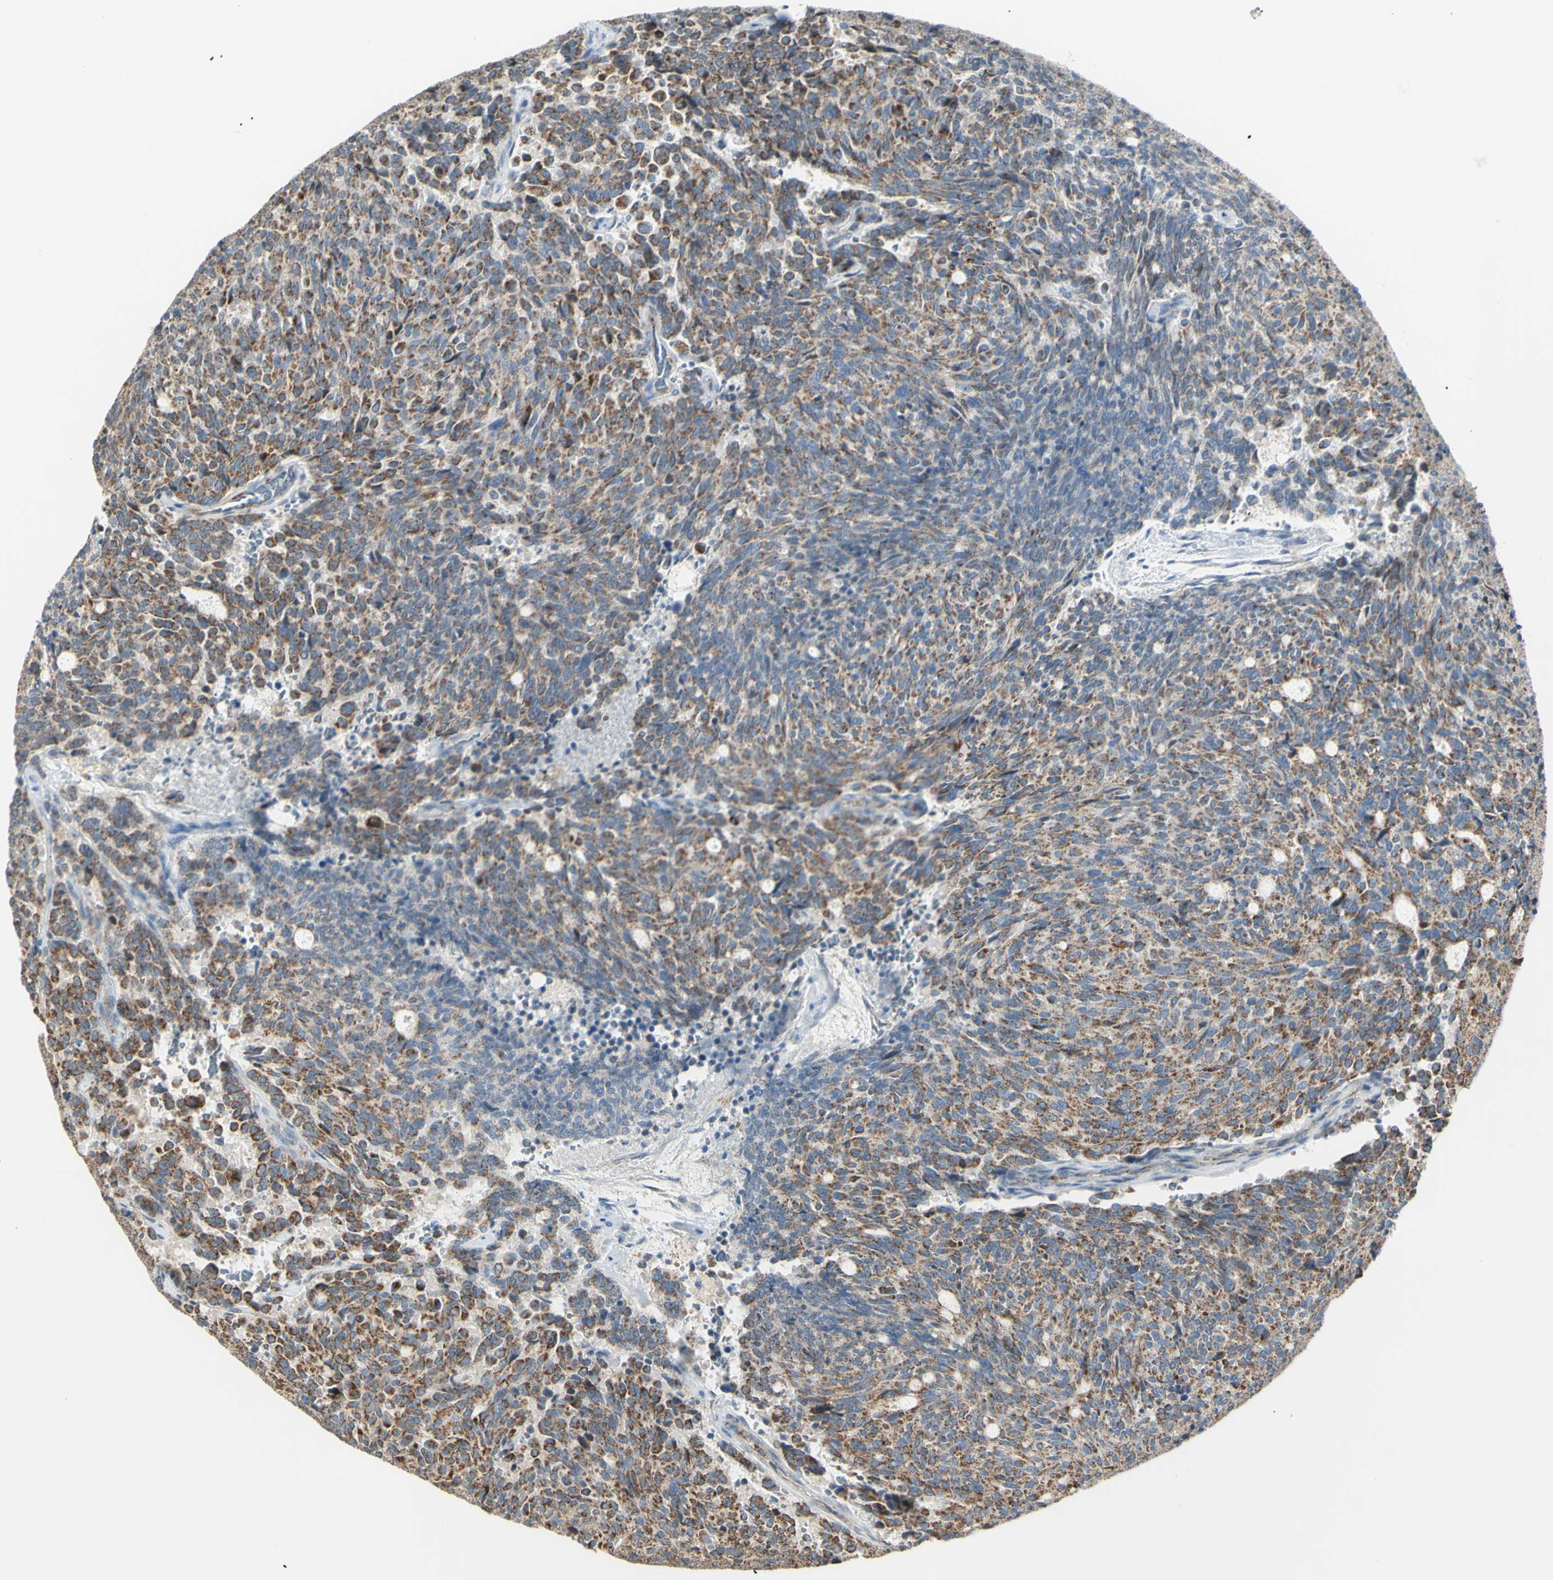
{"staining": {"intensity": "weak", "quantity": ">75%", "location": "cytoplasmic/membranous"}, "tissue": "carcinoid", "cell_type": "Tumor cells", "image_type": "cancer", "snomed": [{"axis": "morphology", "description": "Carcinoid, malignant, NOS"}, {"axis": "topography", "description": "Pancreas"}], "caption": "A micrograph of human malignant carcinoid stained for a protein shows weak cytoplasmic/membranous brown staining in tumor cells. (DAB IHC, brown staining for protein, blue staining for nuclei).", "gene": "LETM1", "patient": {"sex": "female", "age": 54}}